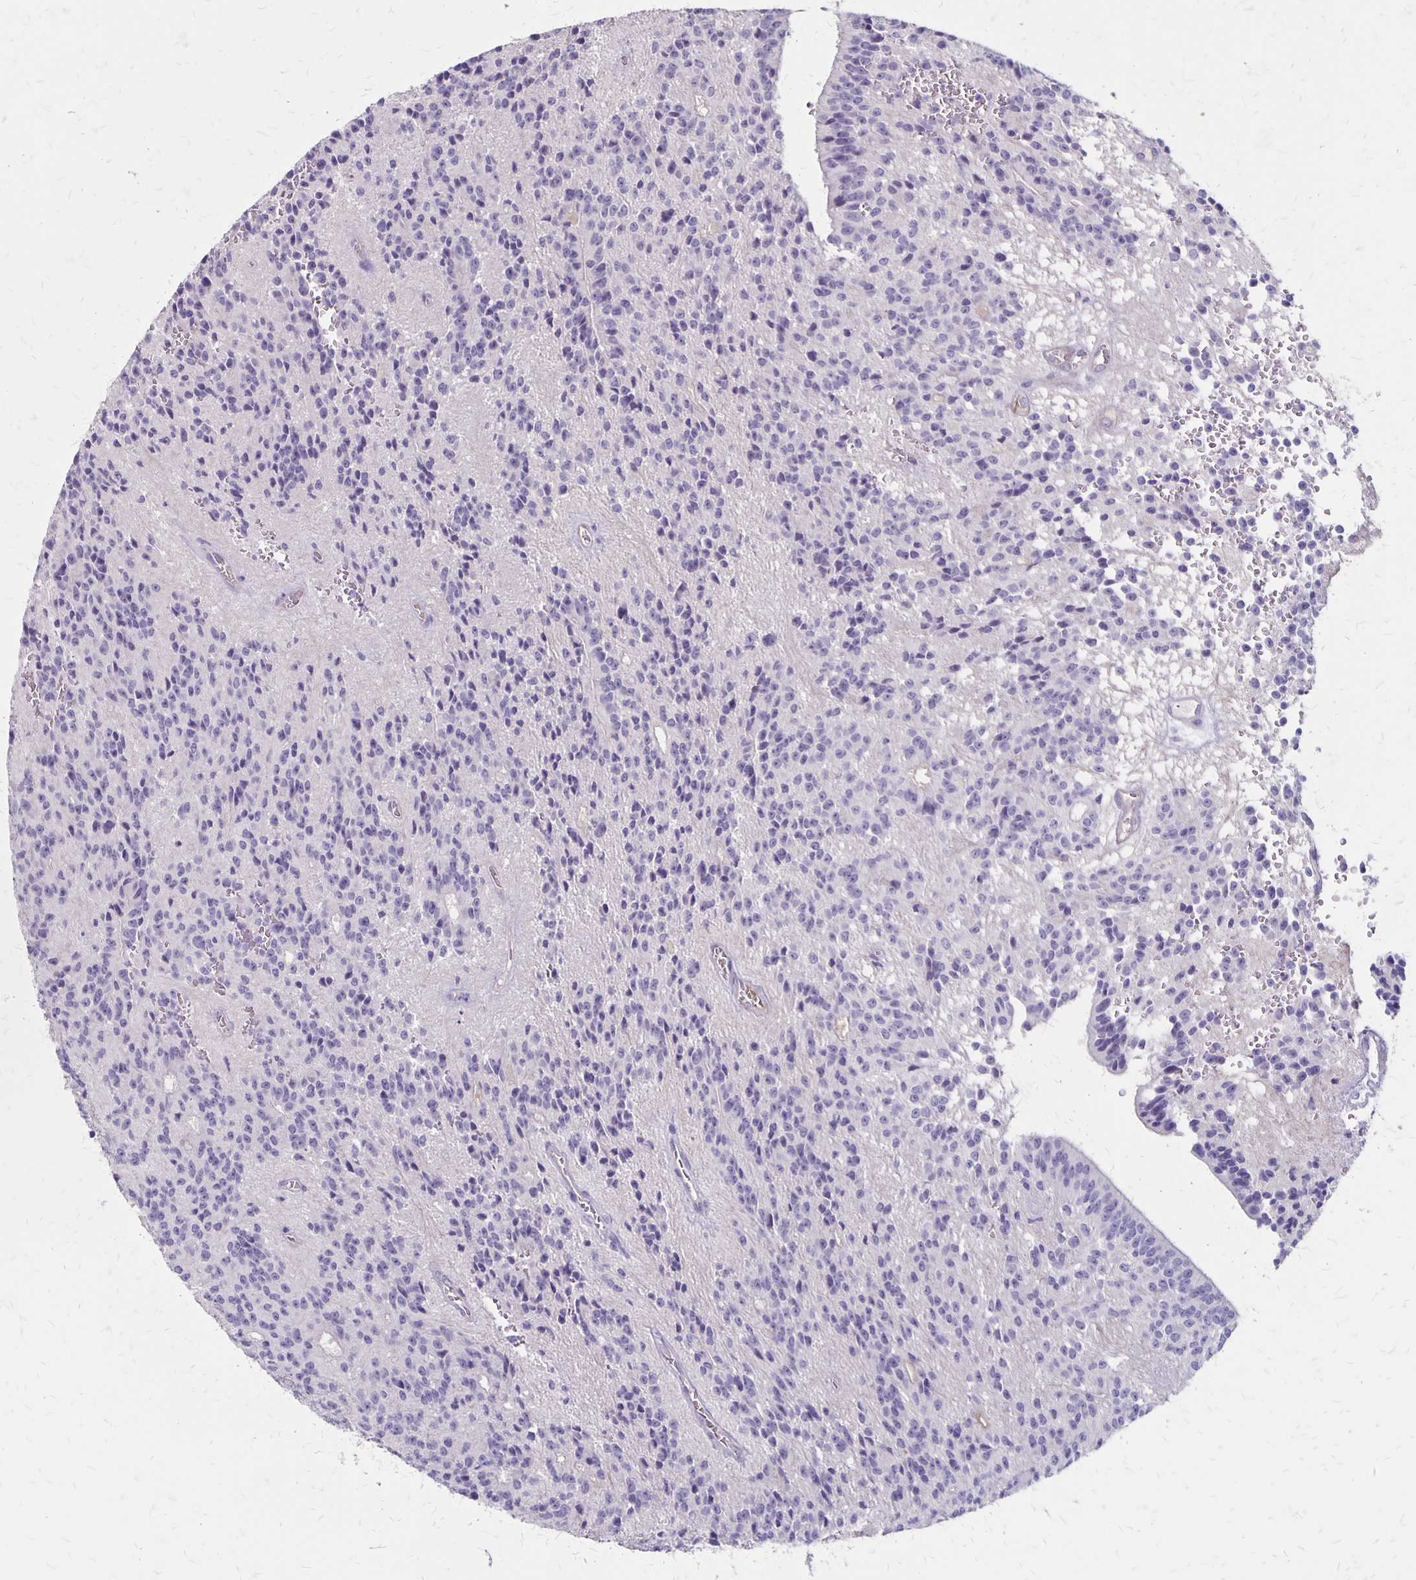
{"staining": {"intensity": "negative", "quantity": "none", "location": "none"}, "tissue": "glioma", "cell_type": "Tumor cells", "image_type": "cancer", "snomed": [{"axis": "morphology", "description": "Glioma, malignant, Low grade"}, {"axis": "topography", "description": "Brain"}], "caption": "Tumor cells are negative for protein expression in human glioma.", "gene": "HOMER1", "patient": {"sex": "male", "age": 31}}